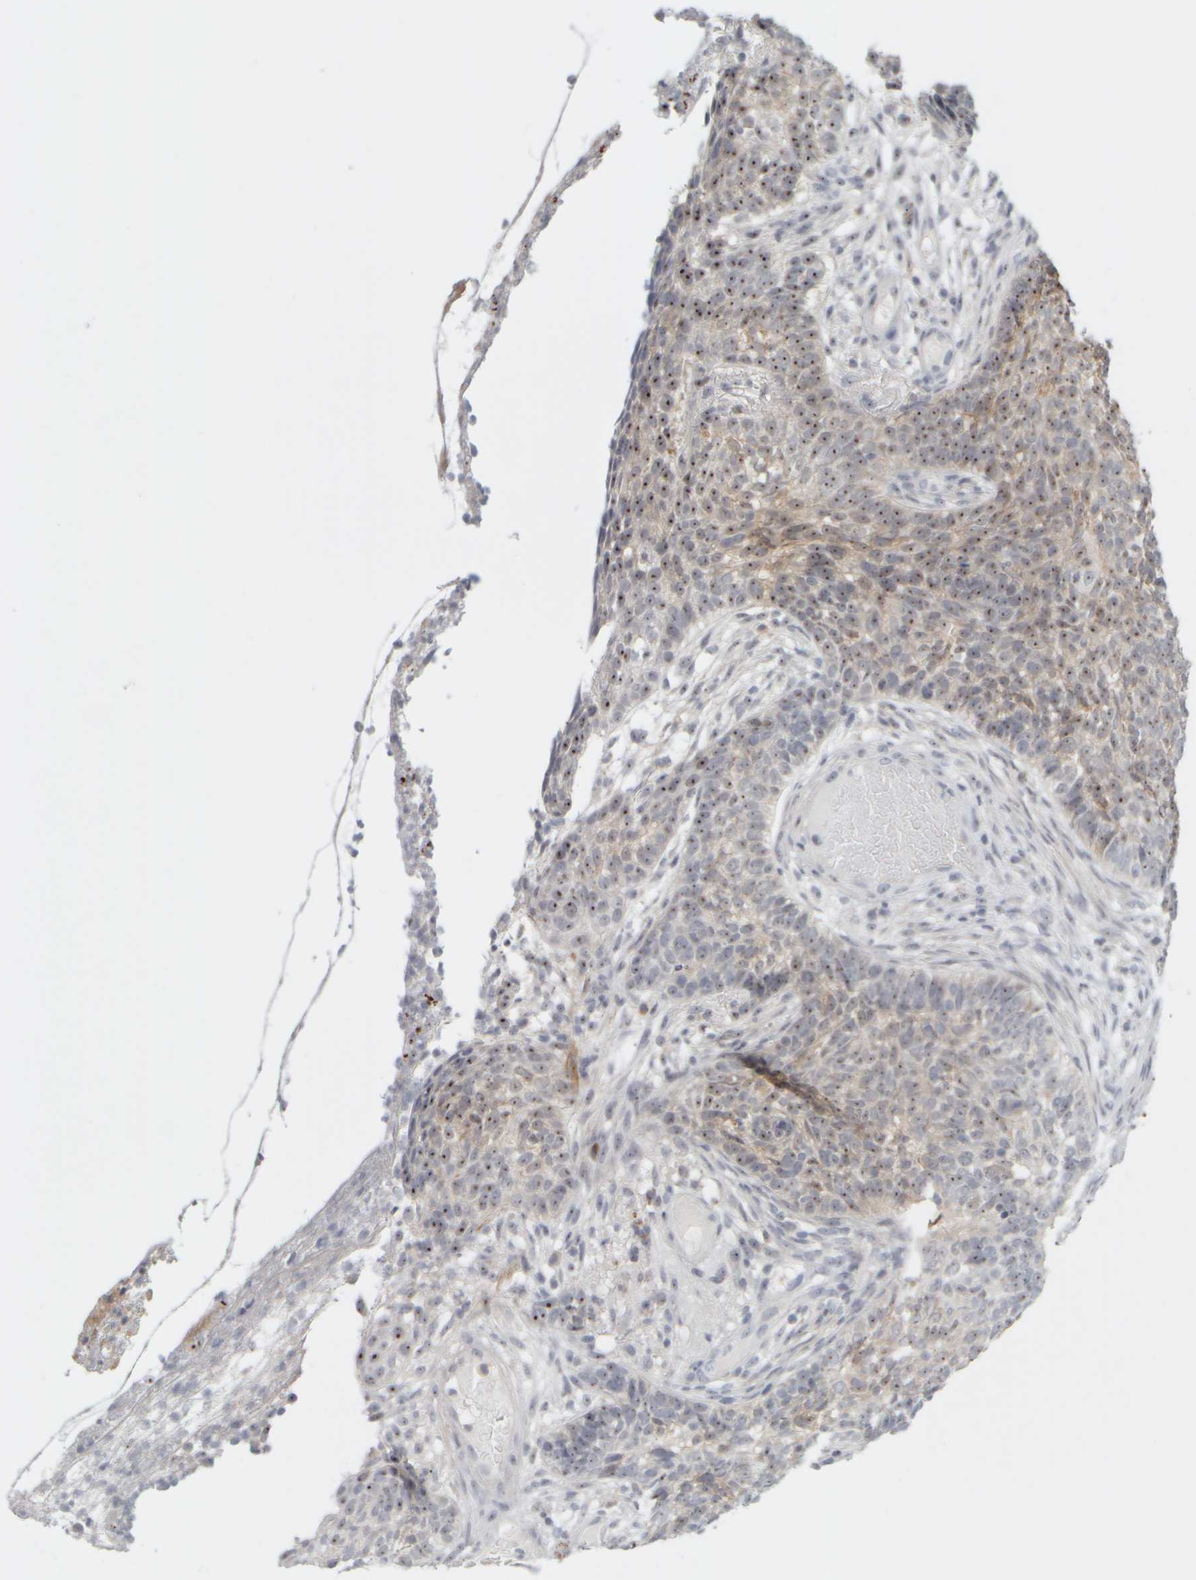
{"staining": {"intensity": "strong", "quantity": ">75%", "location": "nuclear"}, "tissue": "skin cancer", "cell_type": "Tumor cells", "image_type": "cancer", "snomed": [{"axis": "morphology", "description": "Basal cell carcinoma"}, {"axis": "topography", "description": "Skin"}], "caption": "Immunohistochemical staining of skin cancer (basal cell carcinoma) exhibits high levels of strong nuclear protein expression in approximately >75% of tumor cells.", "gene": "DCXR", "patient": {"sex": "male", "age": 85}}